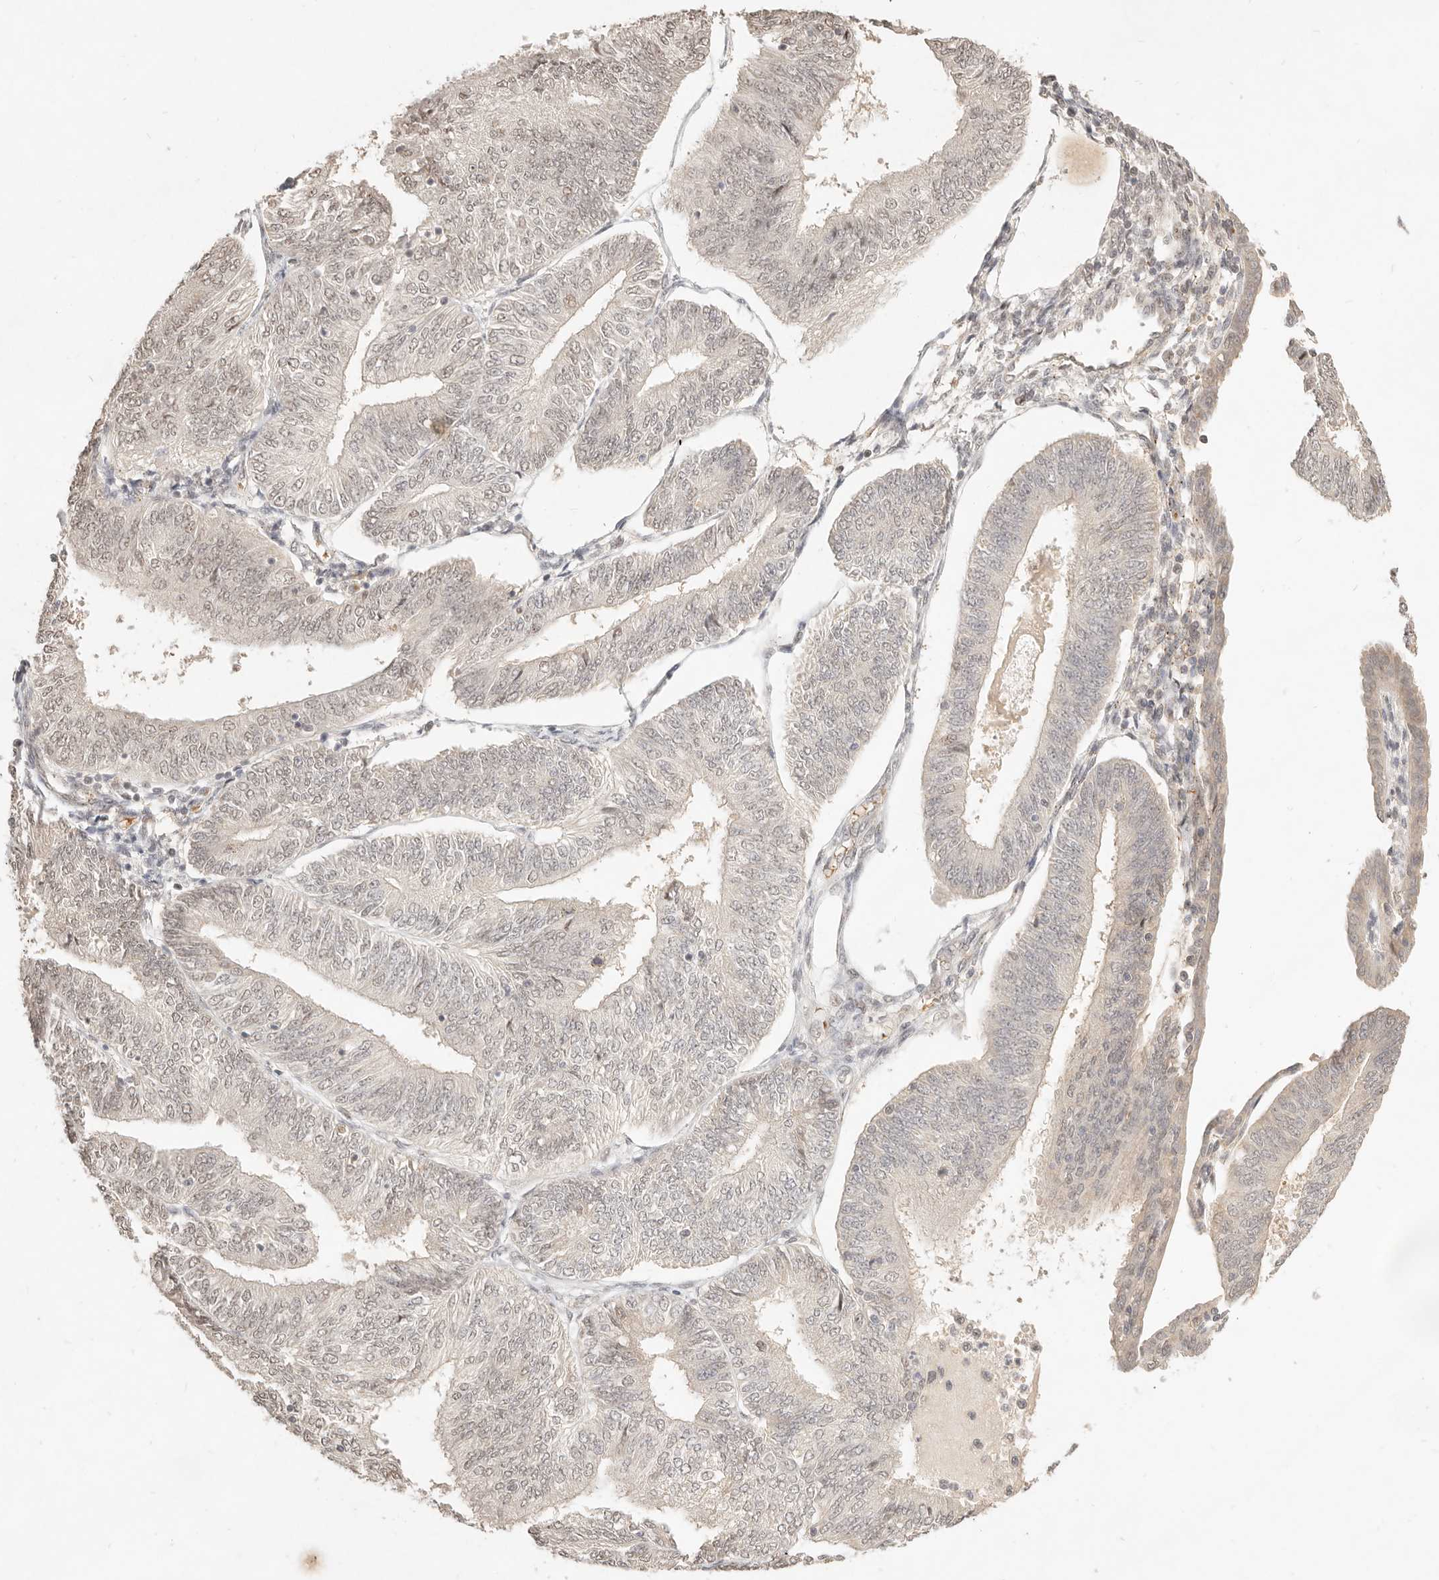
{"staining": {"intensity": "weak", "quantity": ">75%", "location": "nuclear"}, "tissue": "endometrial cancer", "cell_type": "Tumor cells", "image_type": "cancer", "snomed": [{"axis": "morphology", "description": "Adenocarcinoma, NOS"}, {"axis": "topography", "description": "Endometrium"}], "caption": "This image shows endometrial adenocarcinoma stained with IHC to label a protein in brown. The nuclear of tumor cells show weak positivity for the protein. Nuclei are counter-stained blue.", "gene": "MEP1A", "patient": {"sex": "female", "age": 58}}